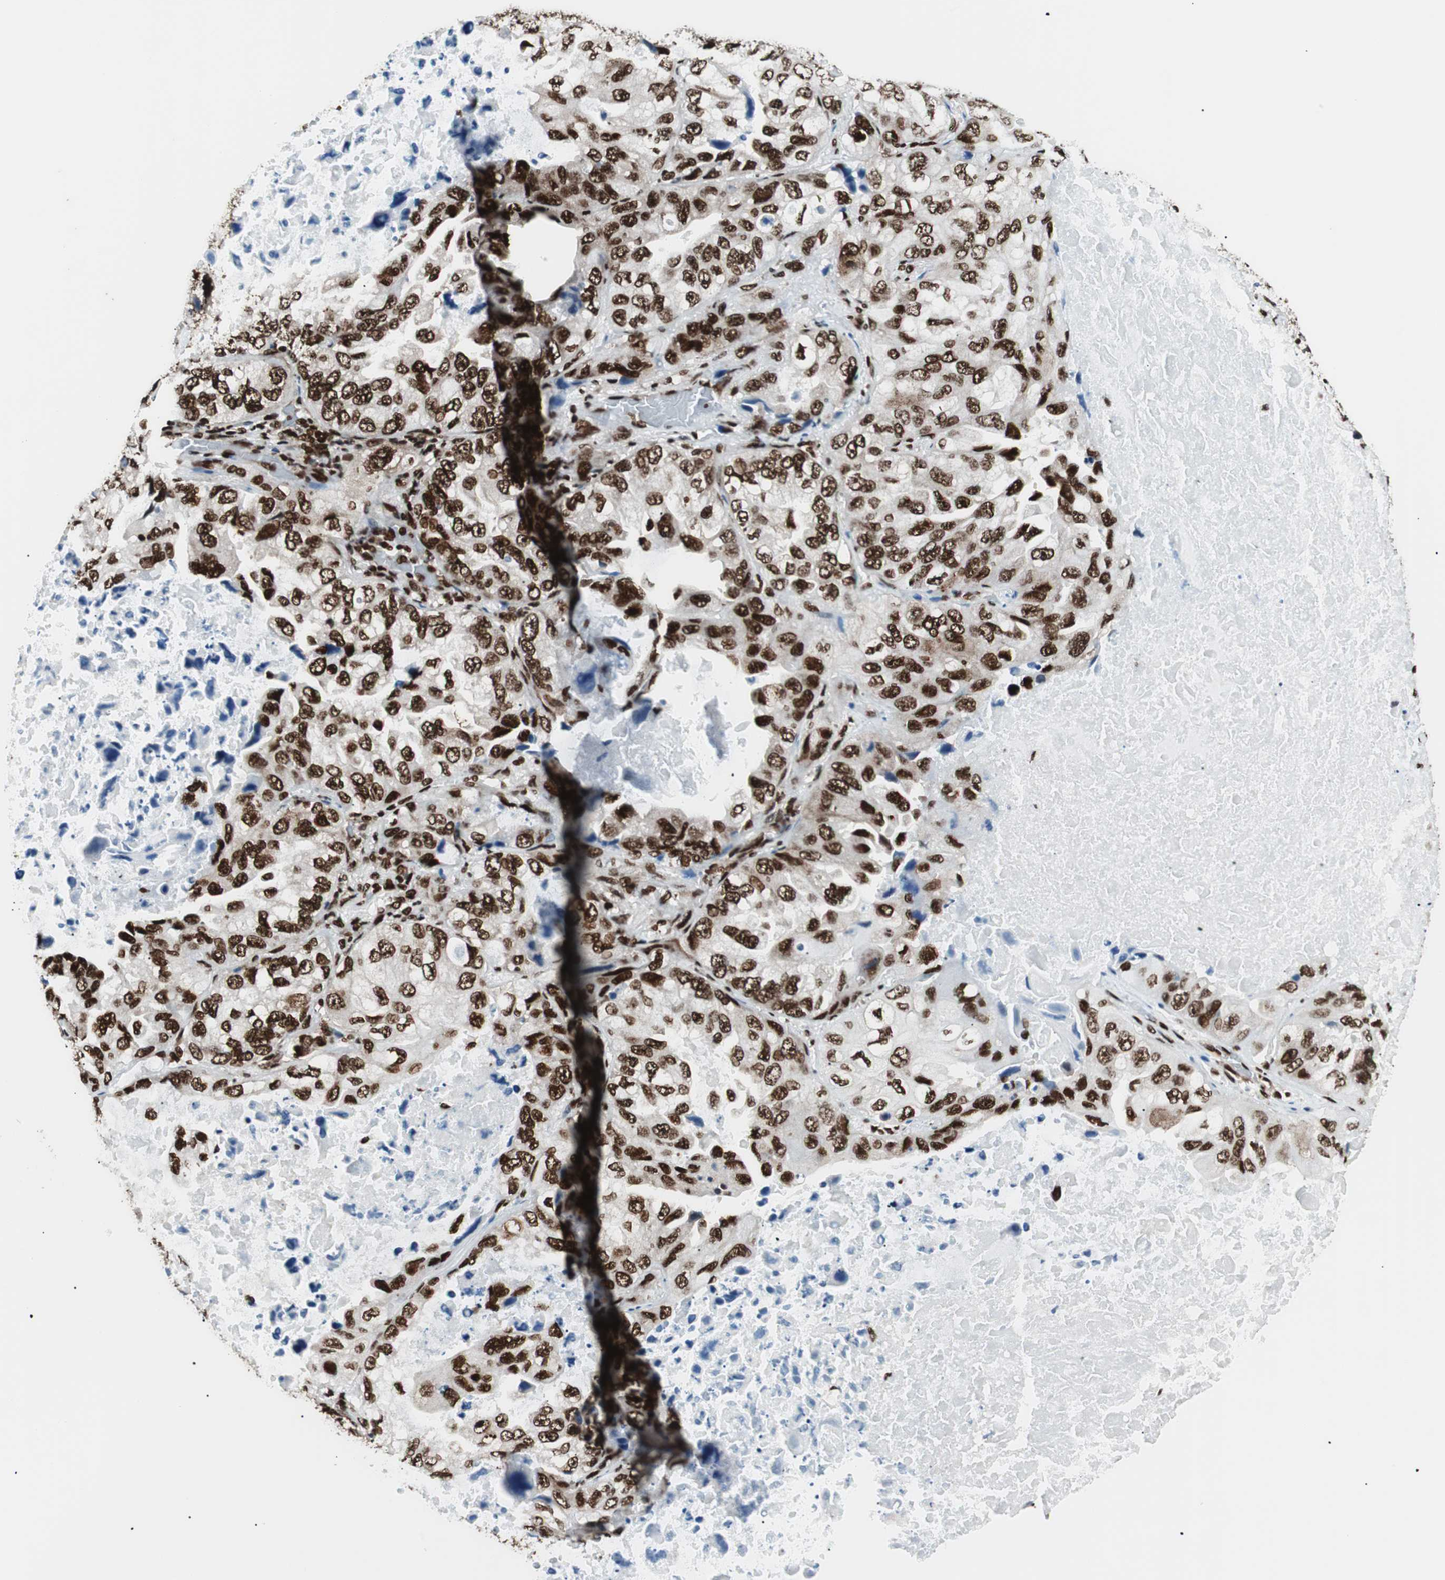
{"staining": {"intensity": "strong", "quantity": ">75%", "location": "nuclear"}, "tissue": "lung cancer", "cell_type": "Tumor cells", "image_type": "cancer", "snomed": [{"axis": "morphology", "description": "Squamous cell carcinoma, NOS"}, {"axis": "topography", "description": "Lung"}], "caption": "The micrograph demonstrates immunohistochemical staining of lung cancer. There is strong nuclear positivity is present in about >75% of tumor cells.", "gene": "EWSR1", "patient": {"sex": "female", "age": 73}}